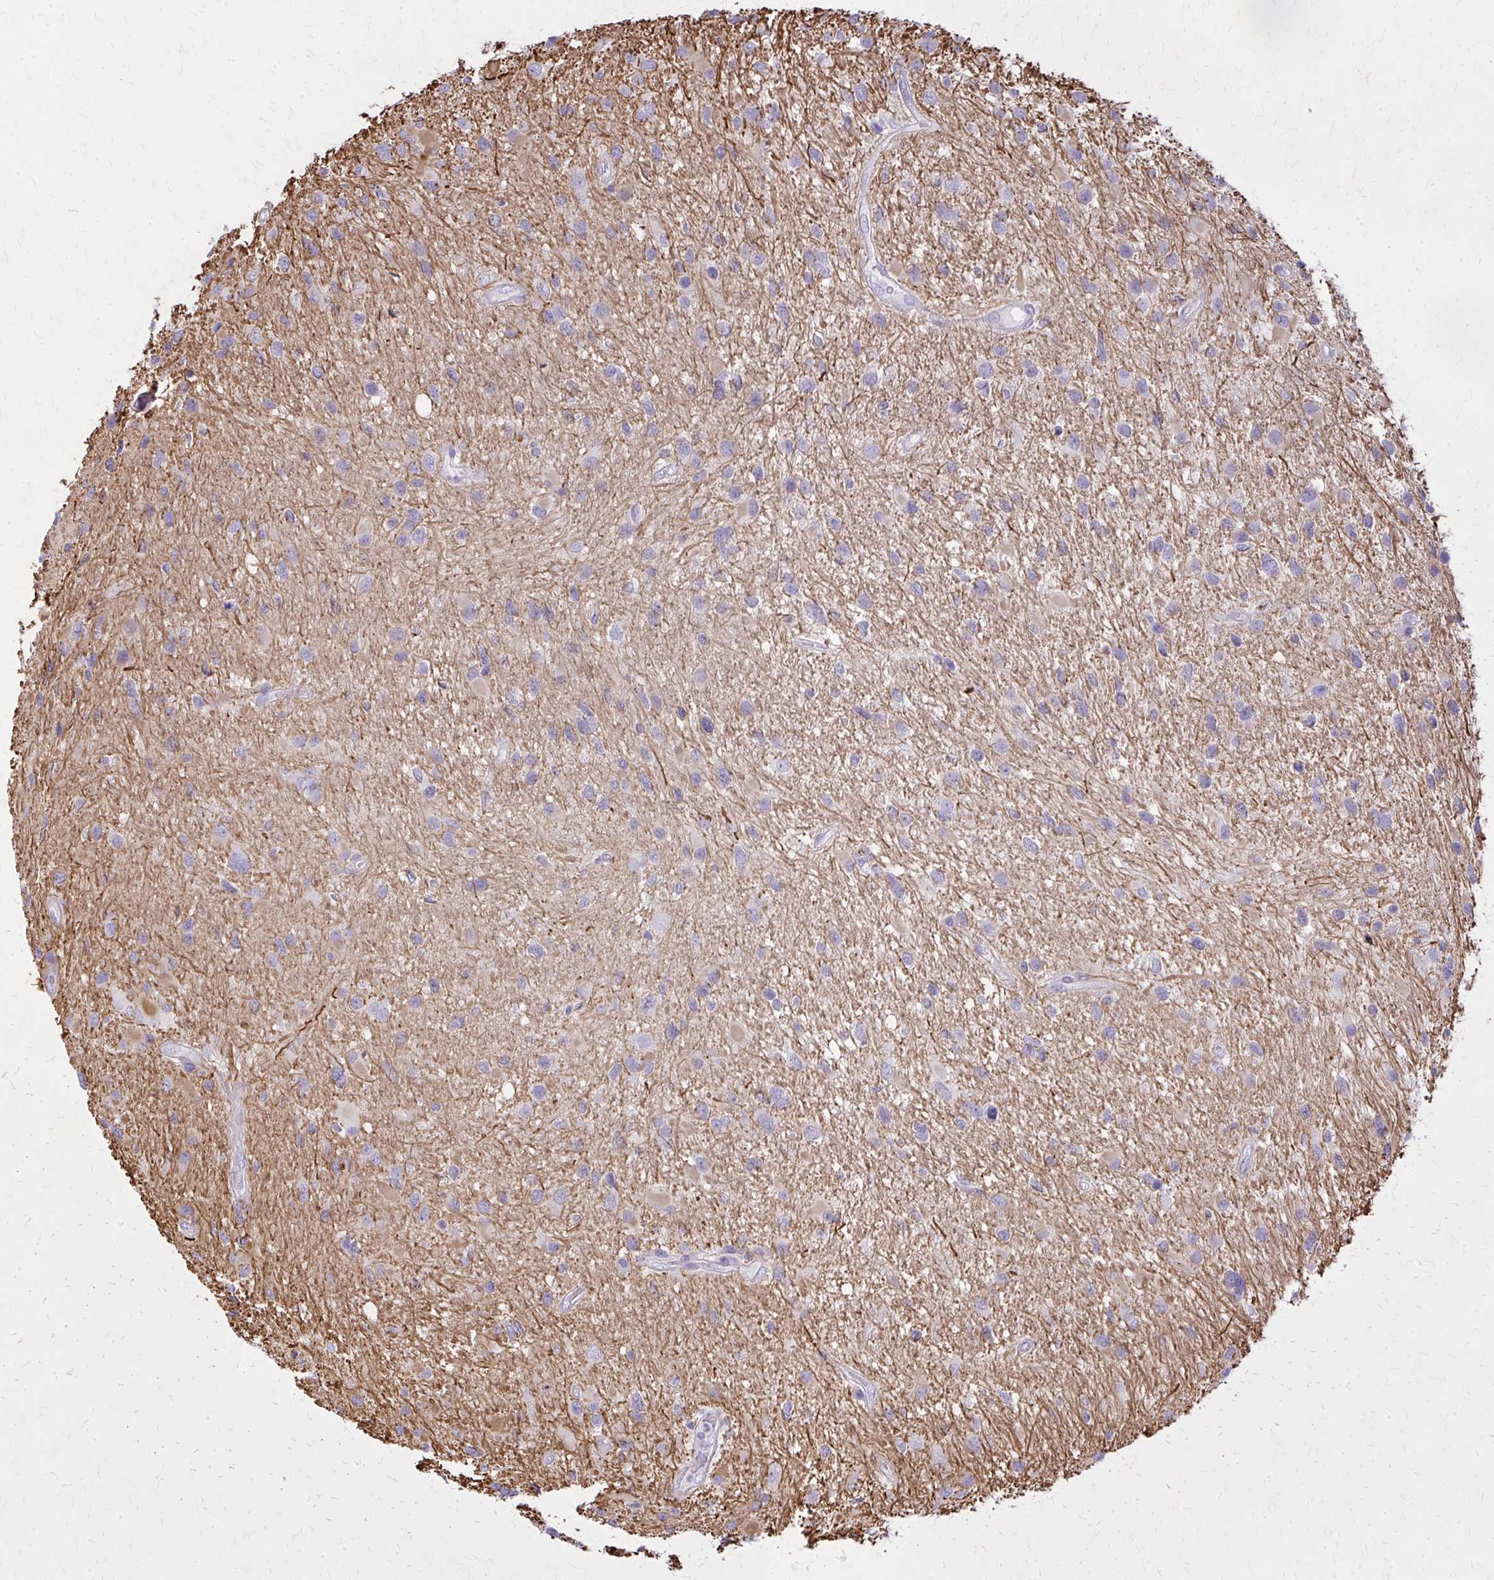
{"staining": {"intensity": "negative", "quantity": "none", "location": "none"}, "tissue": "glioma", "cell_type": "Tumor cells", "image_type": "cancer", "snomed": [{"axis": "morphology", "description": "Glioma, malignant, Low grade"}, {"axis": "topography", "description": "Brain"}], "caption": "Tumor cells are negative for brown protein staining in glioma.", "gene": "TENM4", "patient": {"sex": "female", "age": 32}}